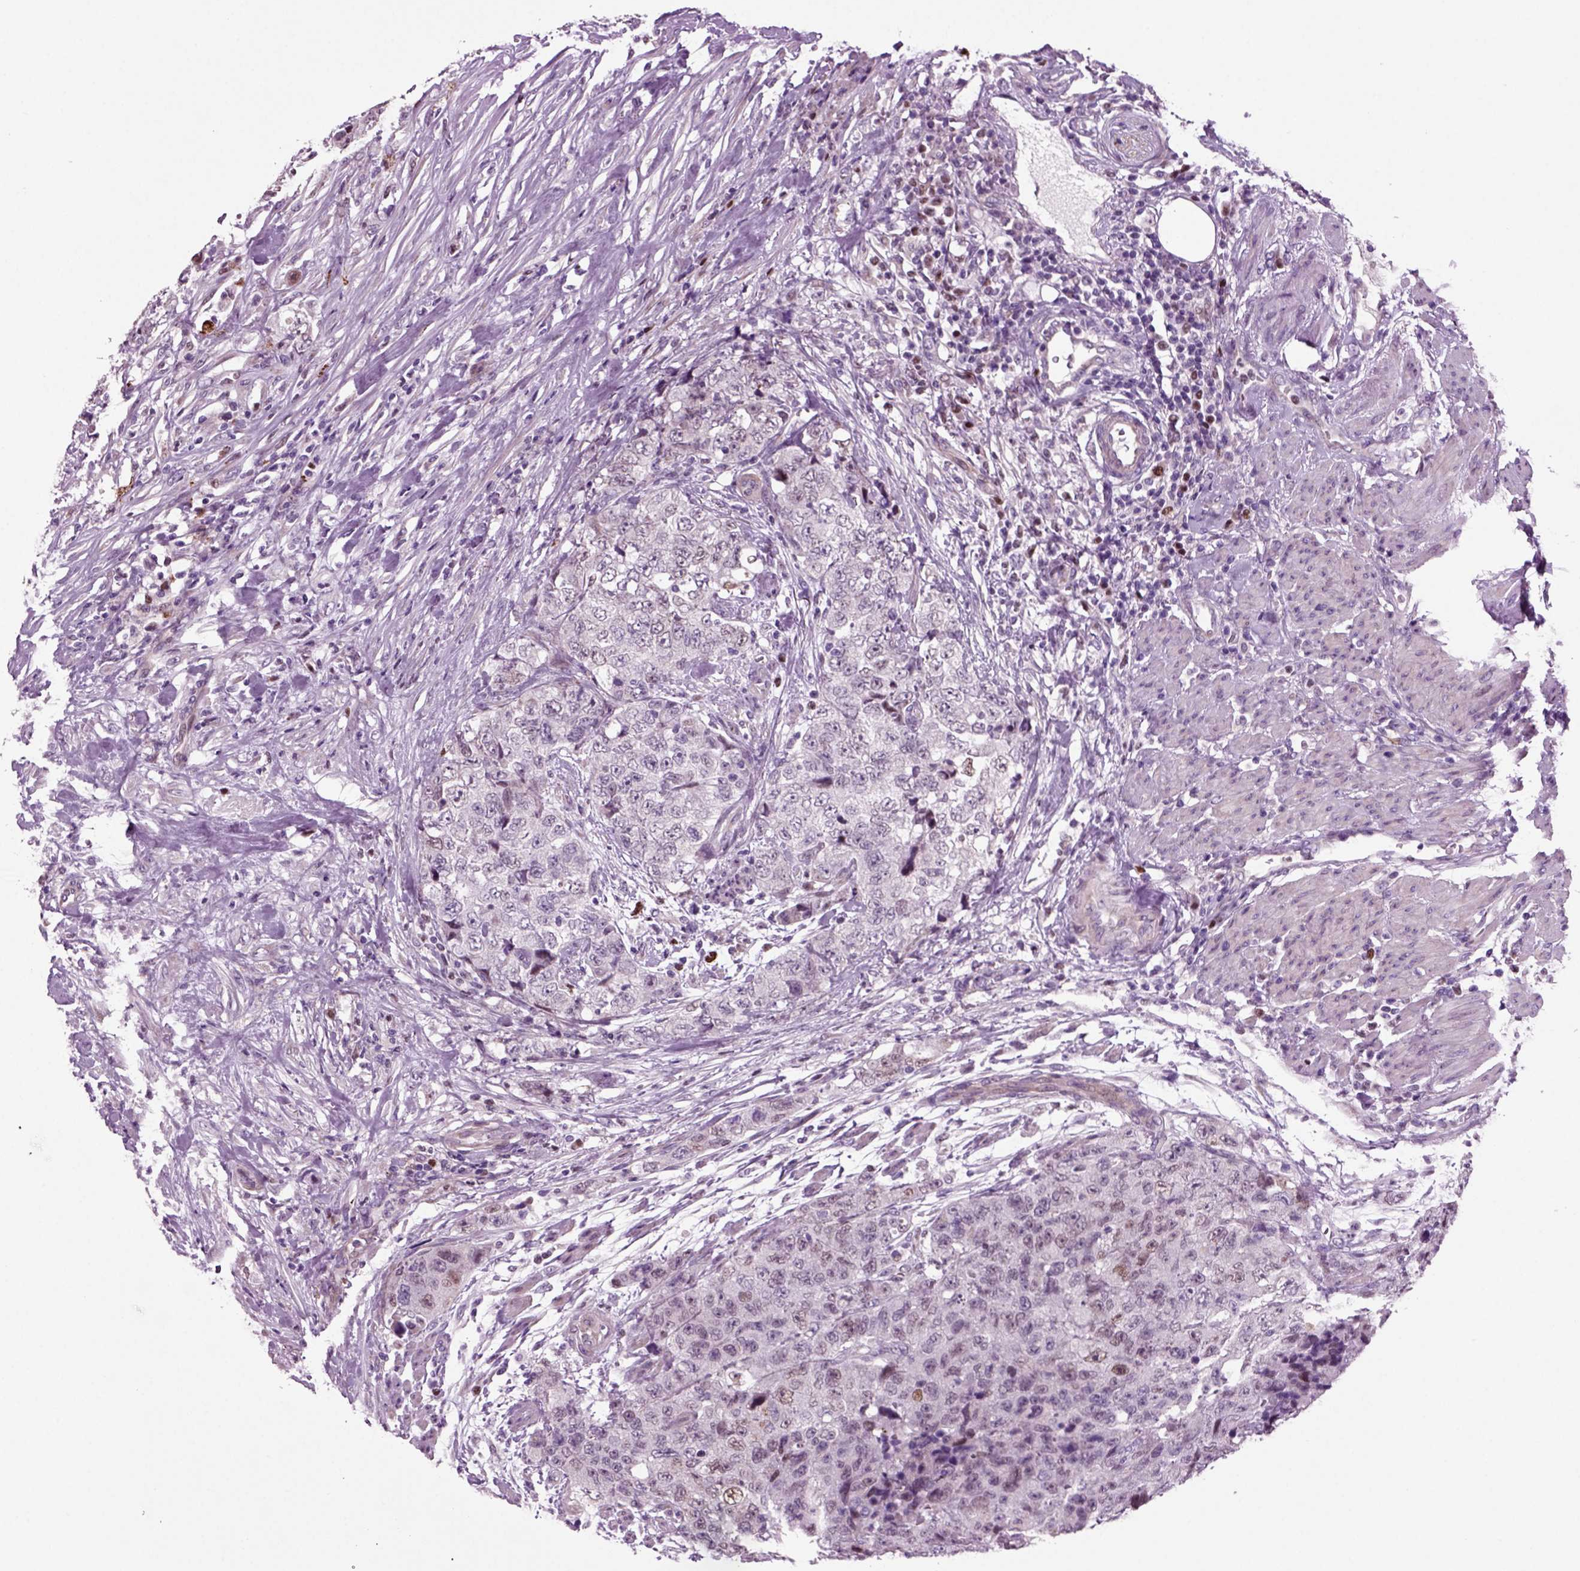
{"staining": {"intensity": "weak", "quantity": "<25%", "location": "nuclear"}, "tissue": "urothelial cancer", "cell_type": "Tumor cells", "image_type": "cancer", "snomed": [{"axis": "morphology", "description": "Urothelial carcinoma, High grade"}, {"axis": "topography", "description": "Urinary bladder"}], "caption": "Human urothelial cancer stained for a protein using IHC demonstrates no expression in tumor cells.", "gene": "ARID3A", "patient": {"sex": "female", "age": 78}}